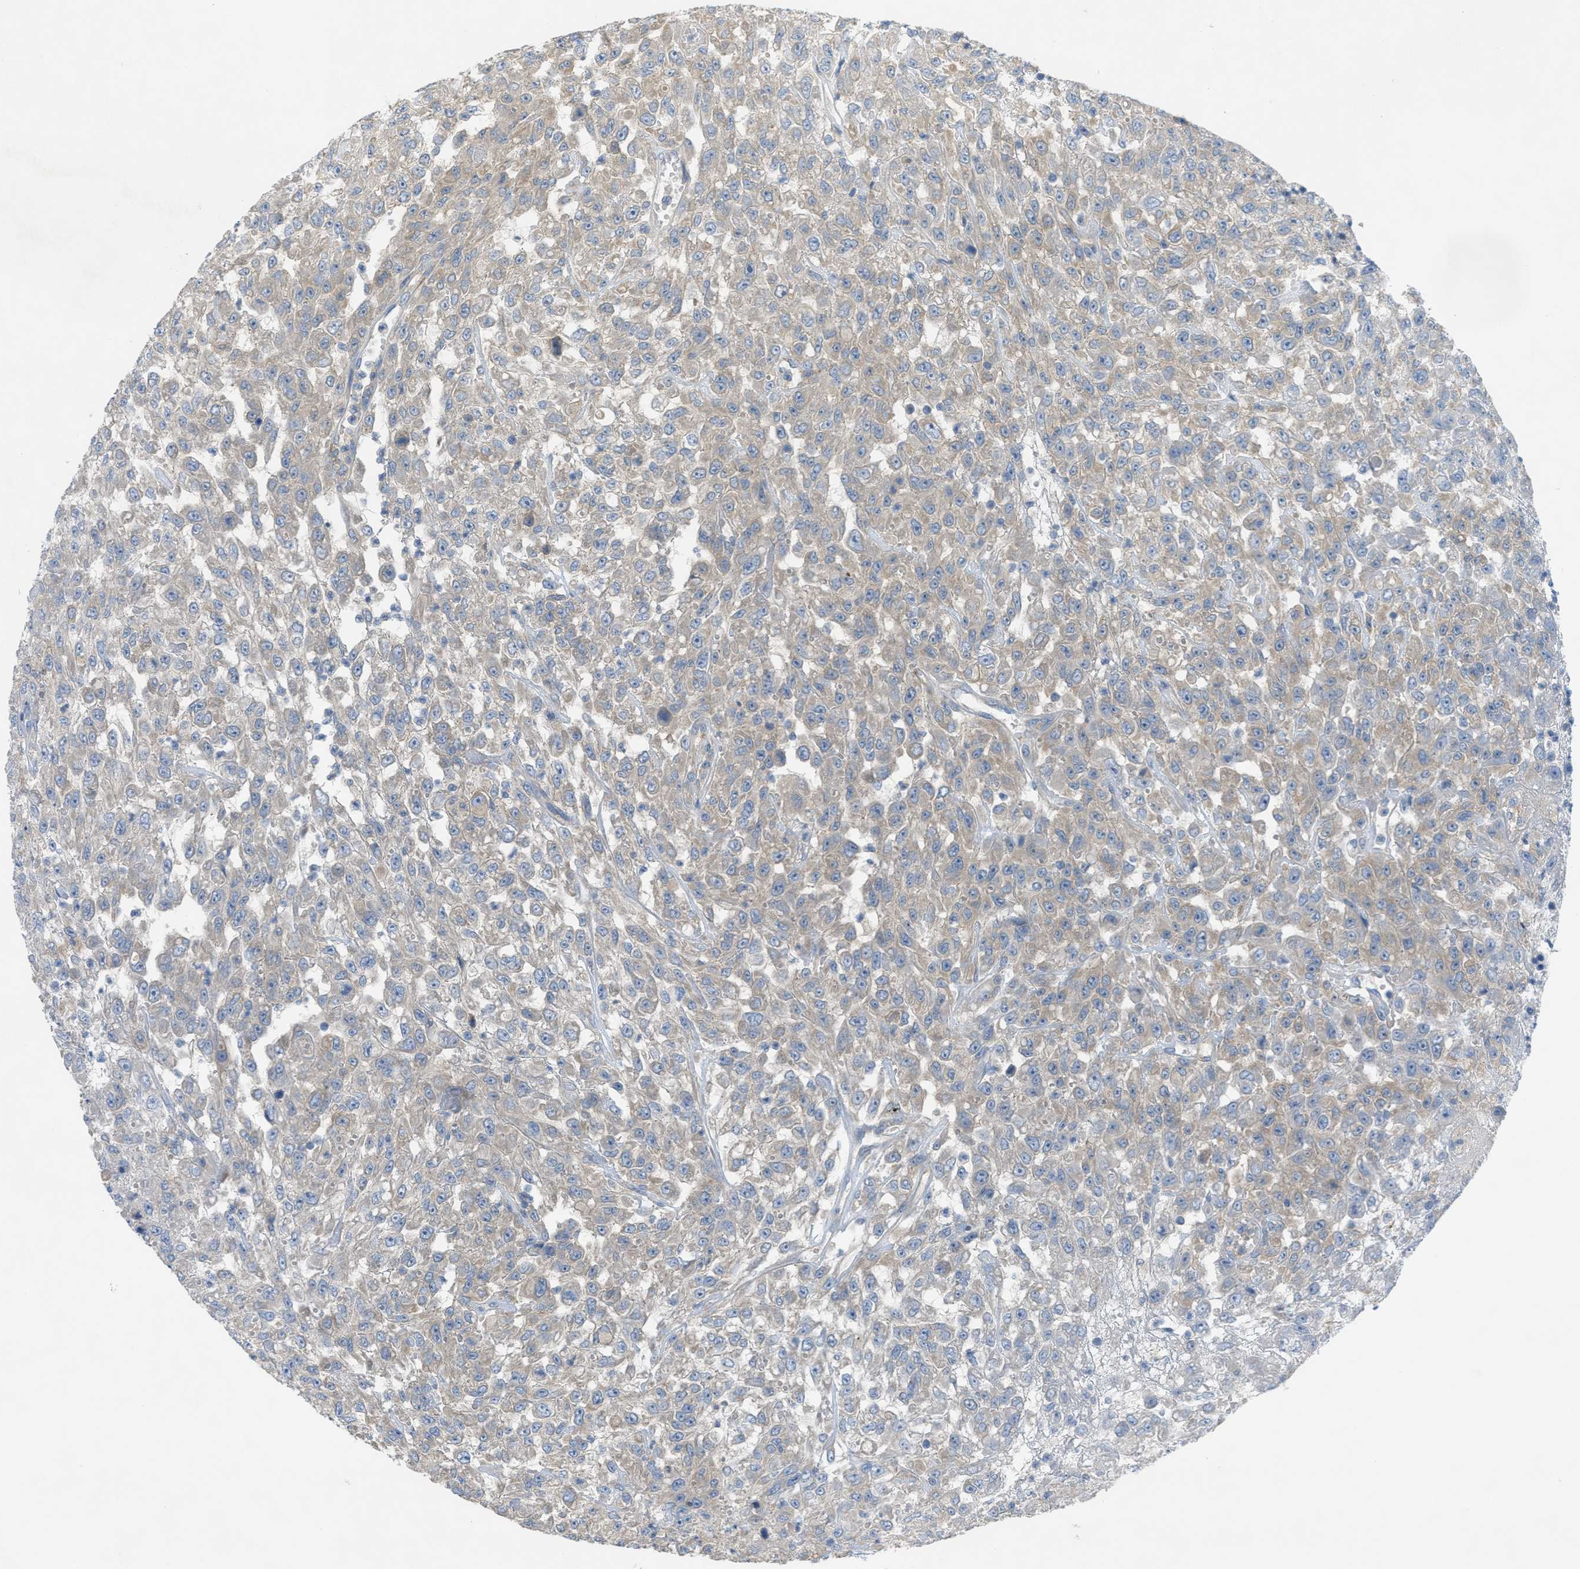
{"staining": {"intensity": "weak", "quantity": "25%-75%", "location": "cytoplasmic/membranous"}, "tissue": "urothelial cancer", "cell_type": "Tumor cells", "image_type": "cancer", "snomed": [{"axis": "morphology", "description": "Urothelial carcinoma, High grade"}, {"axis": "topography", "description": "Urinary bladder"}], "caption": "The image demonstrates a brown stain indicating the presence of a protein in the cytoplasmic/membranous of tumor cells in high-grade urothelial carcinoma. The protein of interest is shown in brown color, while the nuclei are stained blue.", "gene": "UBA5", "patient": {"sex": "male", "age": 46}}